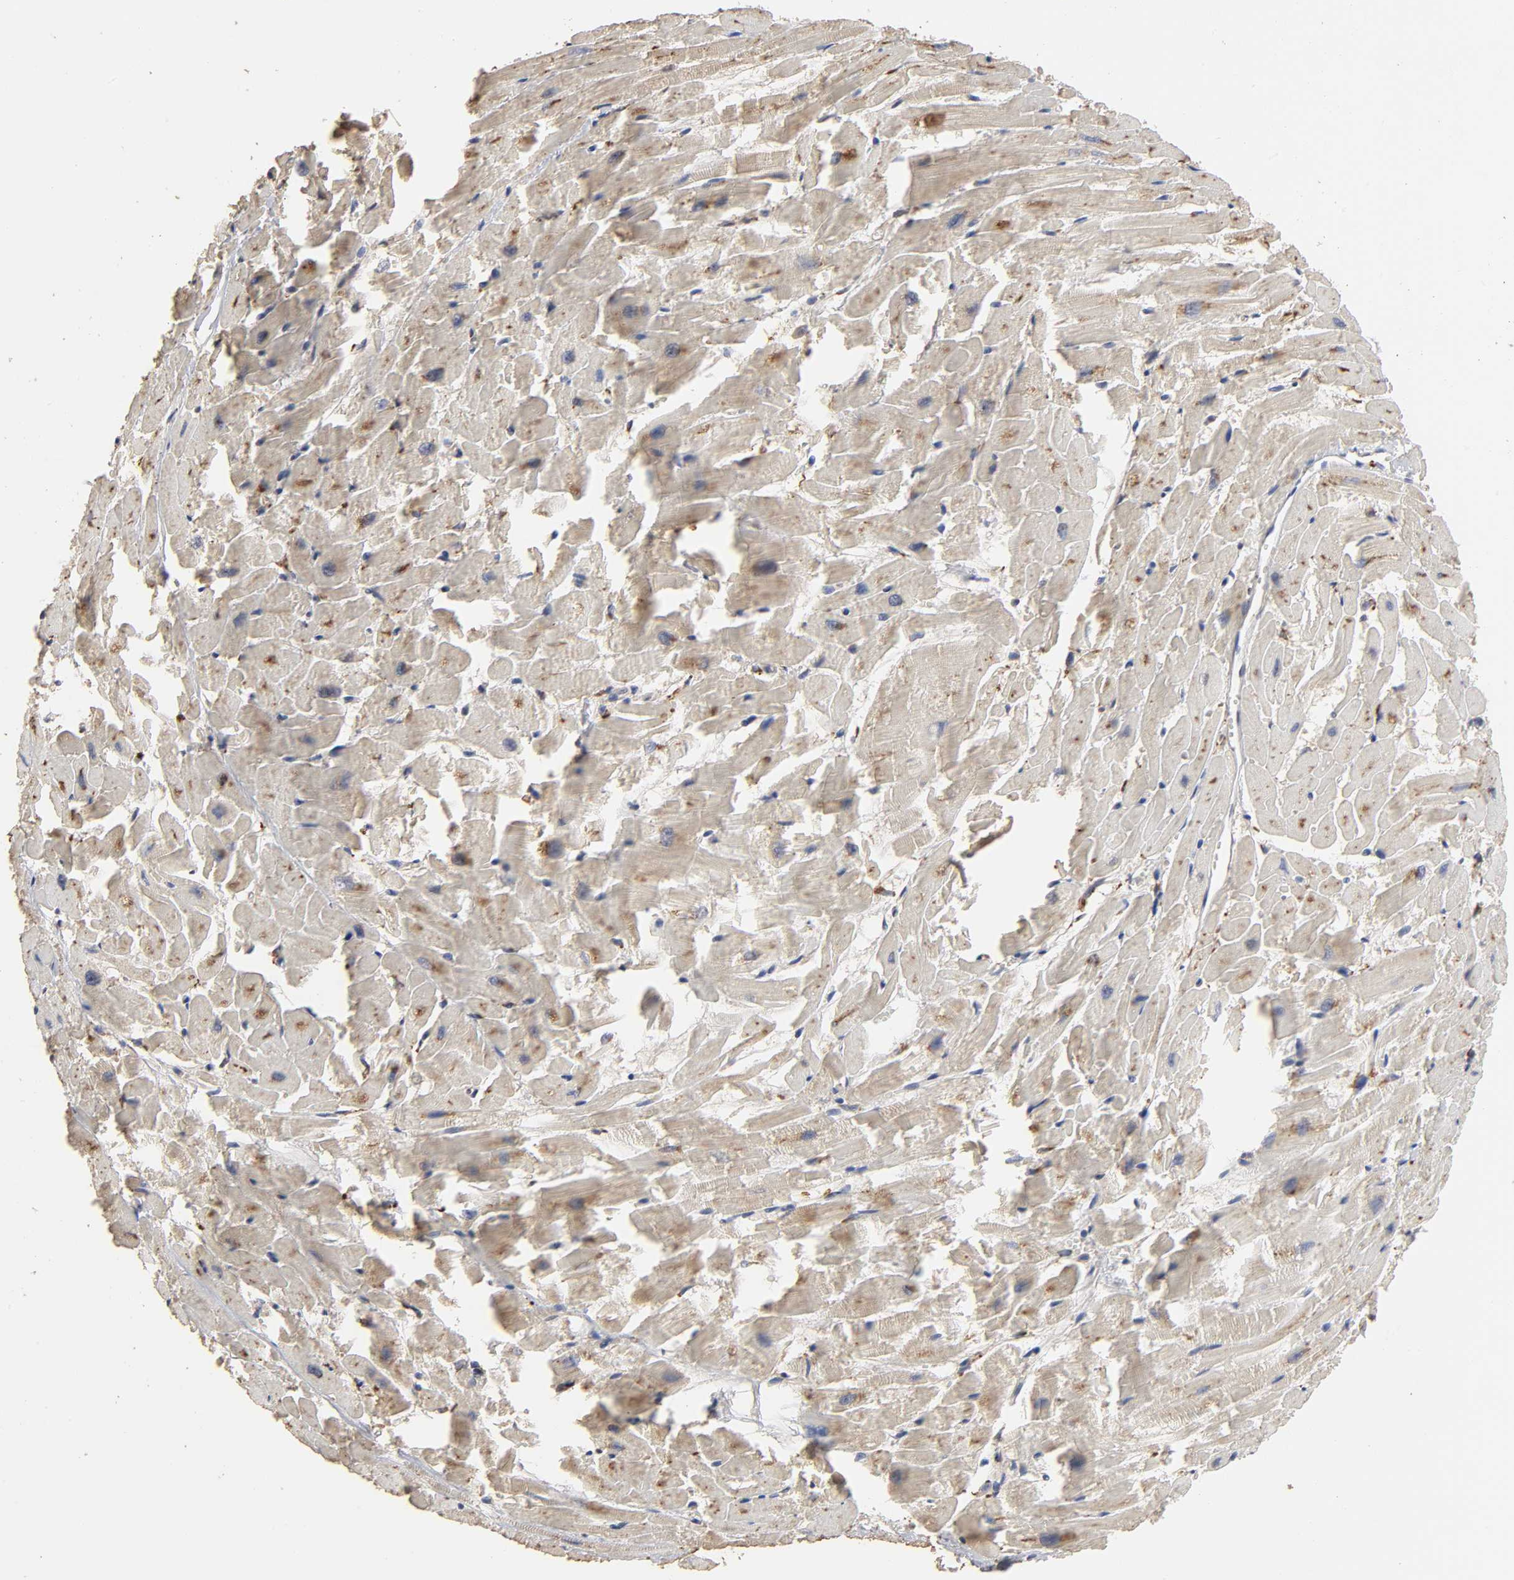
{"staining": {"intensity": "moderate", "quantity": ">75%", "location": "cytoplasmic/membranous"}, "tissue": "heart muscle", "cell_type": "Cardiomyocytes", "image_type": "normal", "snomed": [{"axis": "morphology", "description": "Normal tissue, NOS"}, {"axis": "topography", "description": "Heart"}], "caption": "High-magnification brightfield microscopy of unremarkable heart muscle stained with DAB (brown) and counterstained with hematoxylin (blue). cardiomyocytes exhibit moderate cytoplasmic/membranous positivity is present in approximately>75% of cells.", "gene": "EIF4G2", "patient": {"sex": "female", "age": 19}}